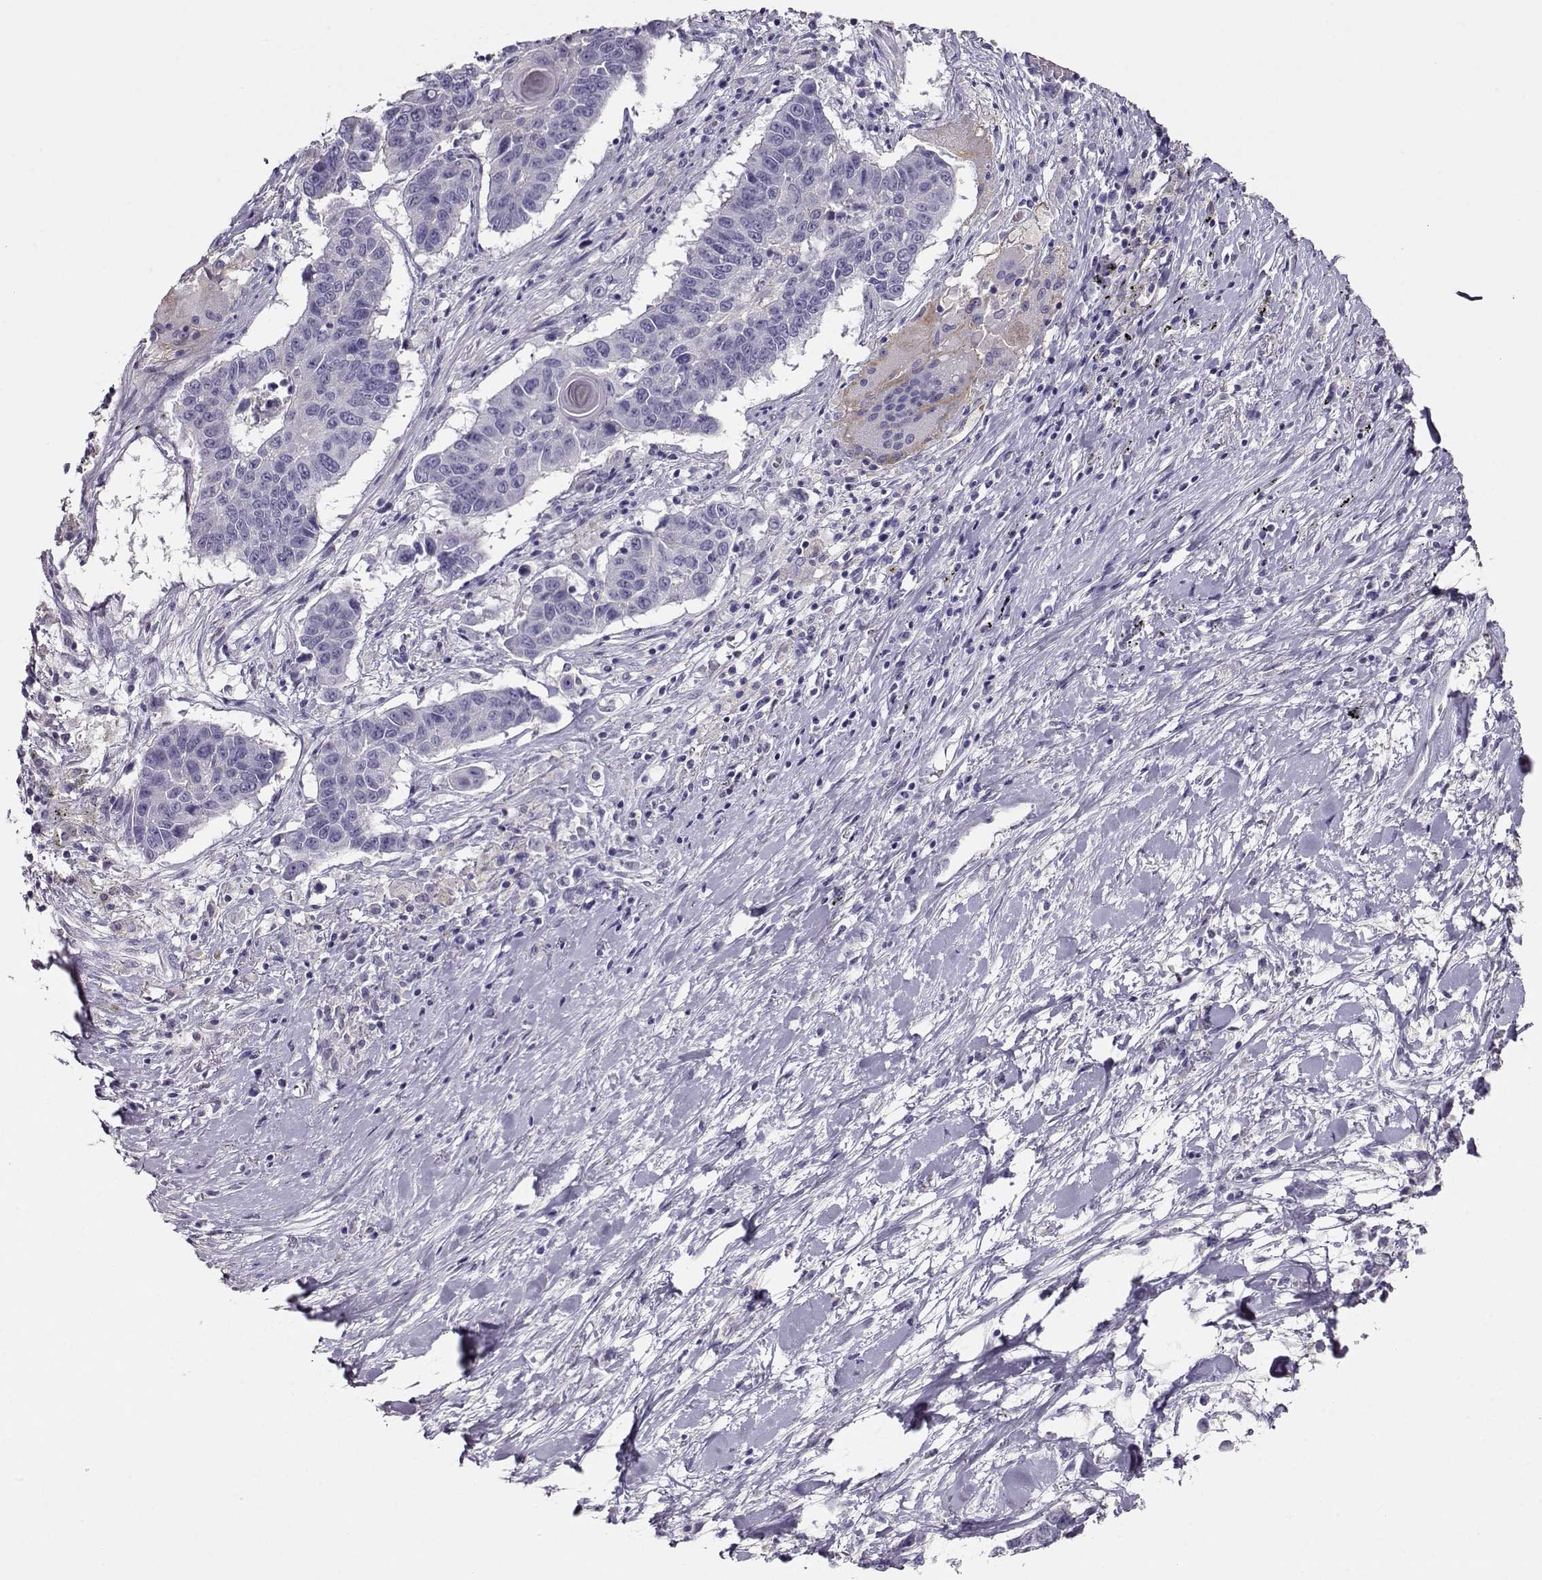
{"staining": {"intensity": "negative", "quantity": "none", "location": "none"}, "tissue": "lung cancer", "cell_type": "Tumor cells", "image_type": "cancer", "snomed": [{"axis": "morphology", "description": "Squamous cell carcinoma, NOS"}, {"axis": "topography", "description": "Lung"}], "caption": "This histopathology image is of lung cancer stained with immunohistochemistry (IHC) to label a protein in brown with the nuclei are counter-stained blue. There is no positivity in tumor cells.", "gene": "NDRG4", "patient": {"sex": "male", "age": 73}}